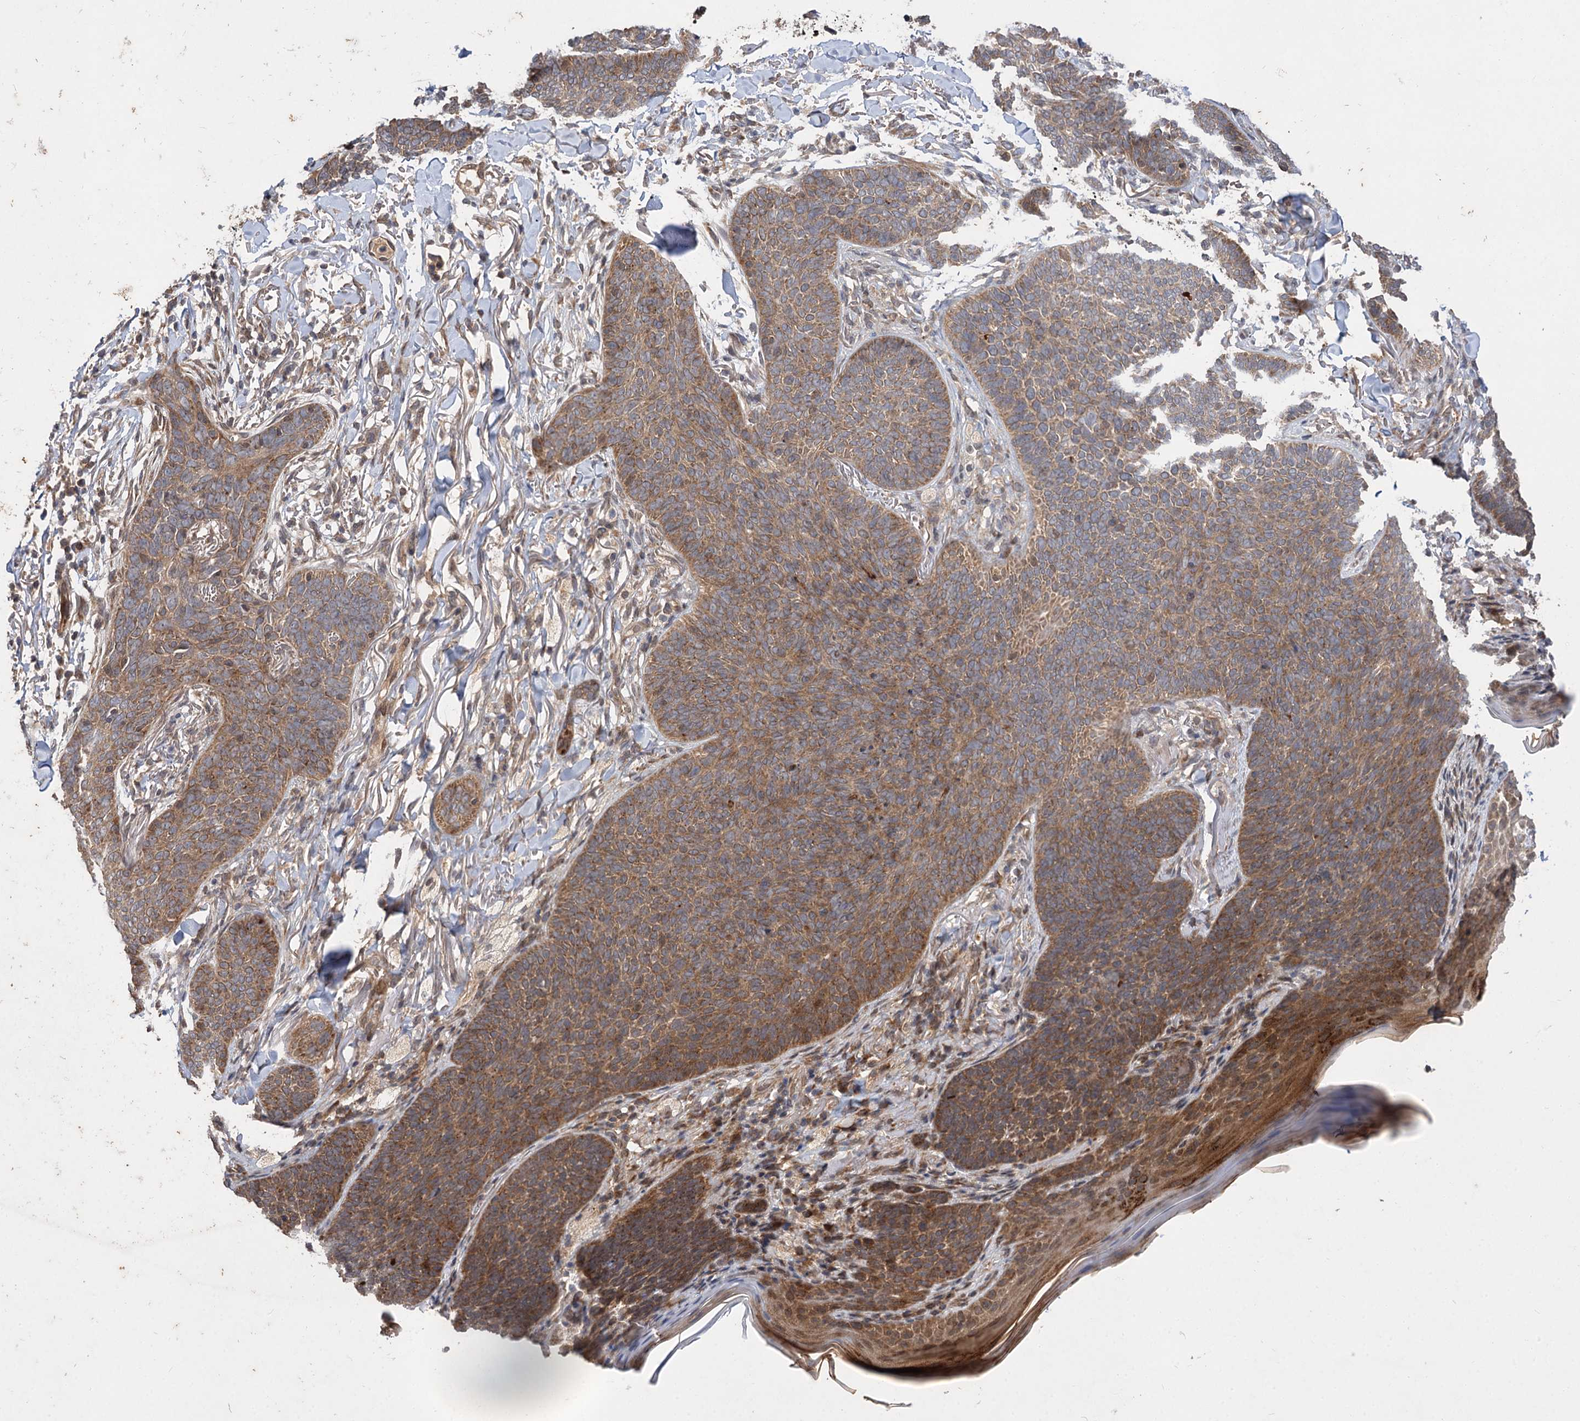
{"staining": {"intensity": "moderate", "quantity": ">75%", "location": "cytoplasmic/membranous"}, "tissue": "skin cancer", "cell_type": "Tumor cells", "image_type": "cancer", "snomed": [{"axis": "morphology", "description": "Basal cell carcinoma"}, {"axis": "topography", "description": "Skin"}], "caption": "There is medium levels of moderate cytoplasmic/membranous staining in tumor cells of skin cancer, as demonstrated by immunohistochemical staining (brown color).", "gene": "FBXW8", "patient": {"sex": "male", "age": 85}}